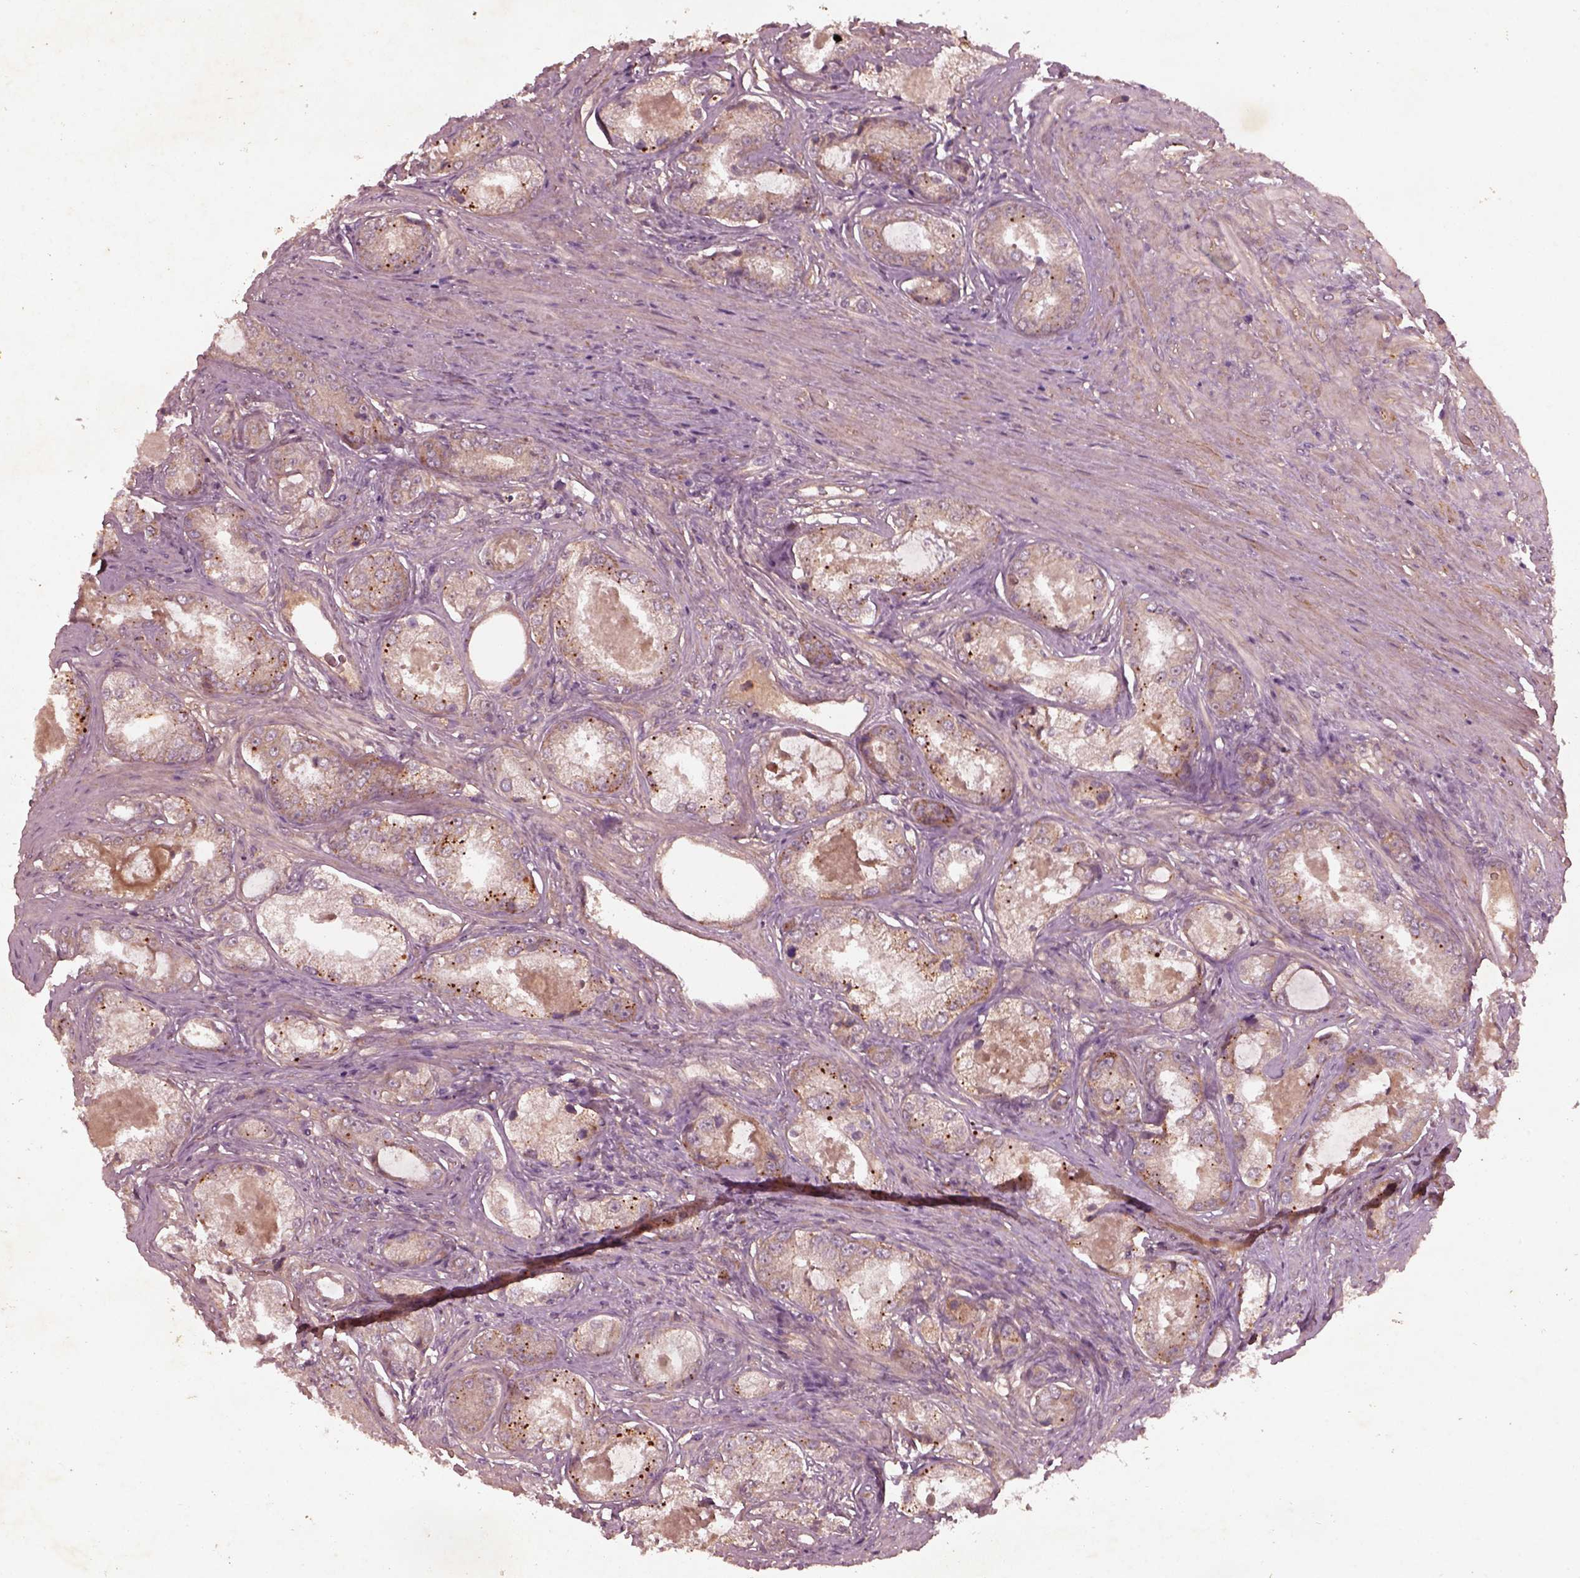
{"staining": {"intensity": "moderate", "quantity": "<25%", "location": "cytoplasmic/membranous"}, "tissue": "prostate cancer", "cell_type": "Tumor cells", "image_type": "cancer", "snomed": [{"axis": "morphology", "description": "Adenocarcinoma, Low grade"}, {"axis": "topography", "description": "Prostate"}], "caption": "Adenocarcinoma (low-grade) (prostate) was stained to show a protein in brown. There is low levels of moderate cytoplasmic/membranous staining in about <25% of tumor cells. (DAB (3,3'-diaminobenzidine) IHC, brown staining for protein, blue staining for nuclei).", "gene": "FAM234A", "patient": {"sex": "male", "age": 68}}